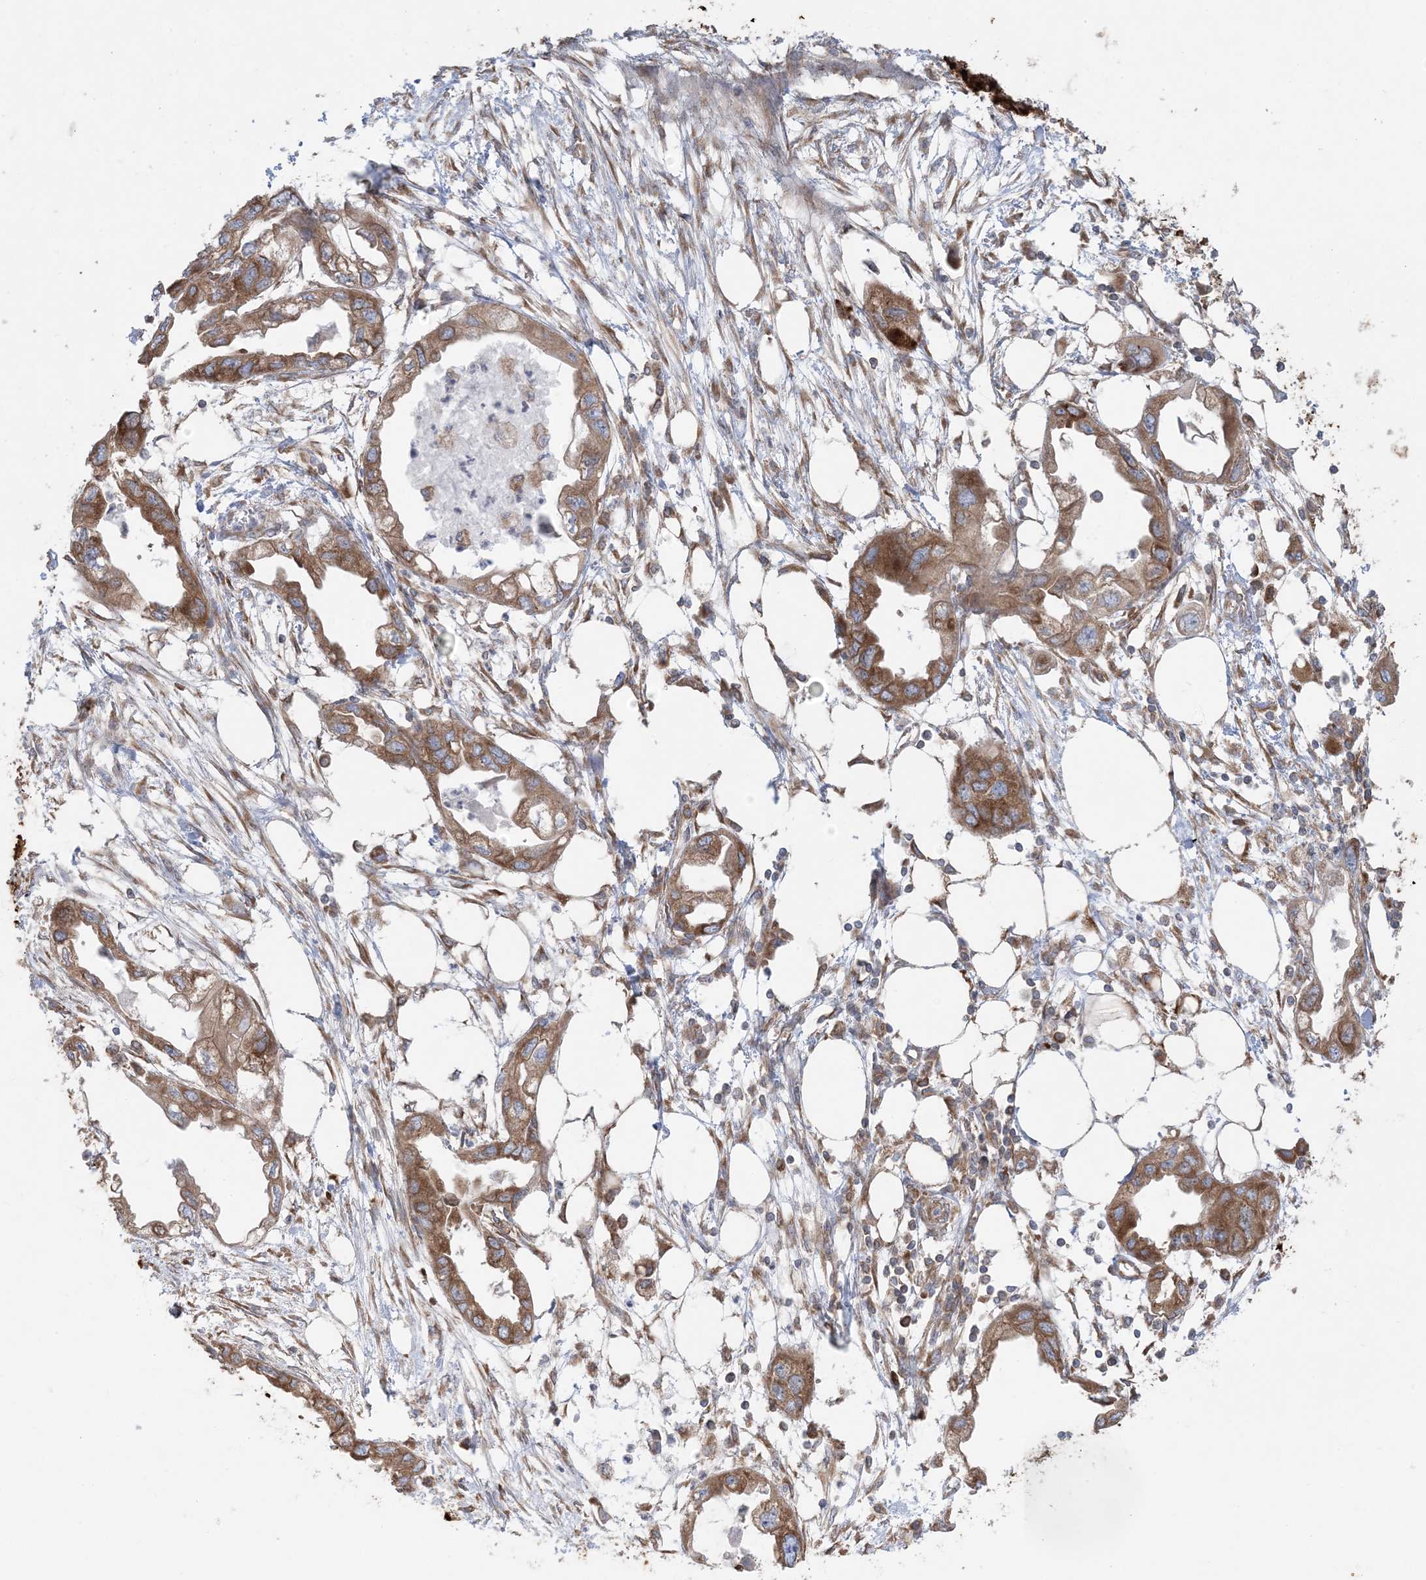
{"staining": {"intensity": "moderate", "quantity": ">75%", "location": "cytoplasmic/membranous"}, "tissue": "endometrial cancer", "cell_type": "Tumor cells", "image_type": "cancer", "snomed": [{"axis": "morphology", "description": "Adenocarcinoma, NOS"}, {"axis": "morphology", "description": "Adenocarcinoma, metastatic, NOS"}, {"axis": "topography", "description": "Adipose tissue"}, {"axis": "topography", "description": "Endometrium"}], "caption": "Protein staining demonstrates moderate cytoplasmic/membranous positivity in approximately >75% of tumor cells in endometrial metastatic adenocarcinoma.", "gene": "UBXN4", "patient": {"sex": "female", "age": 67}}